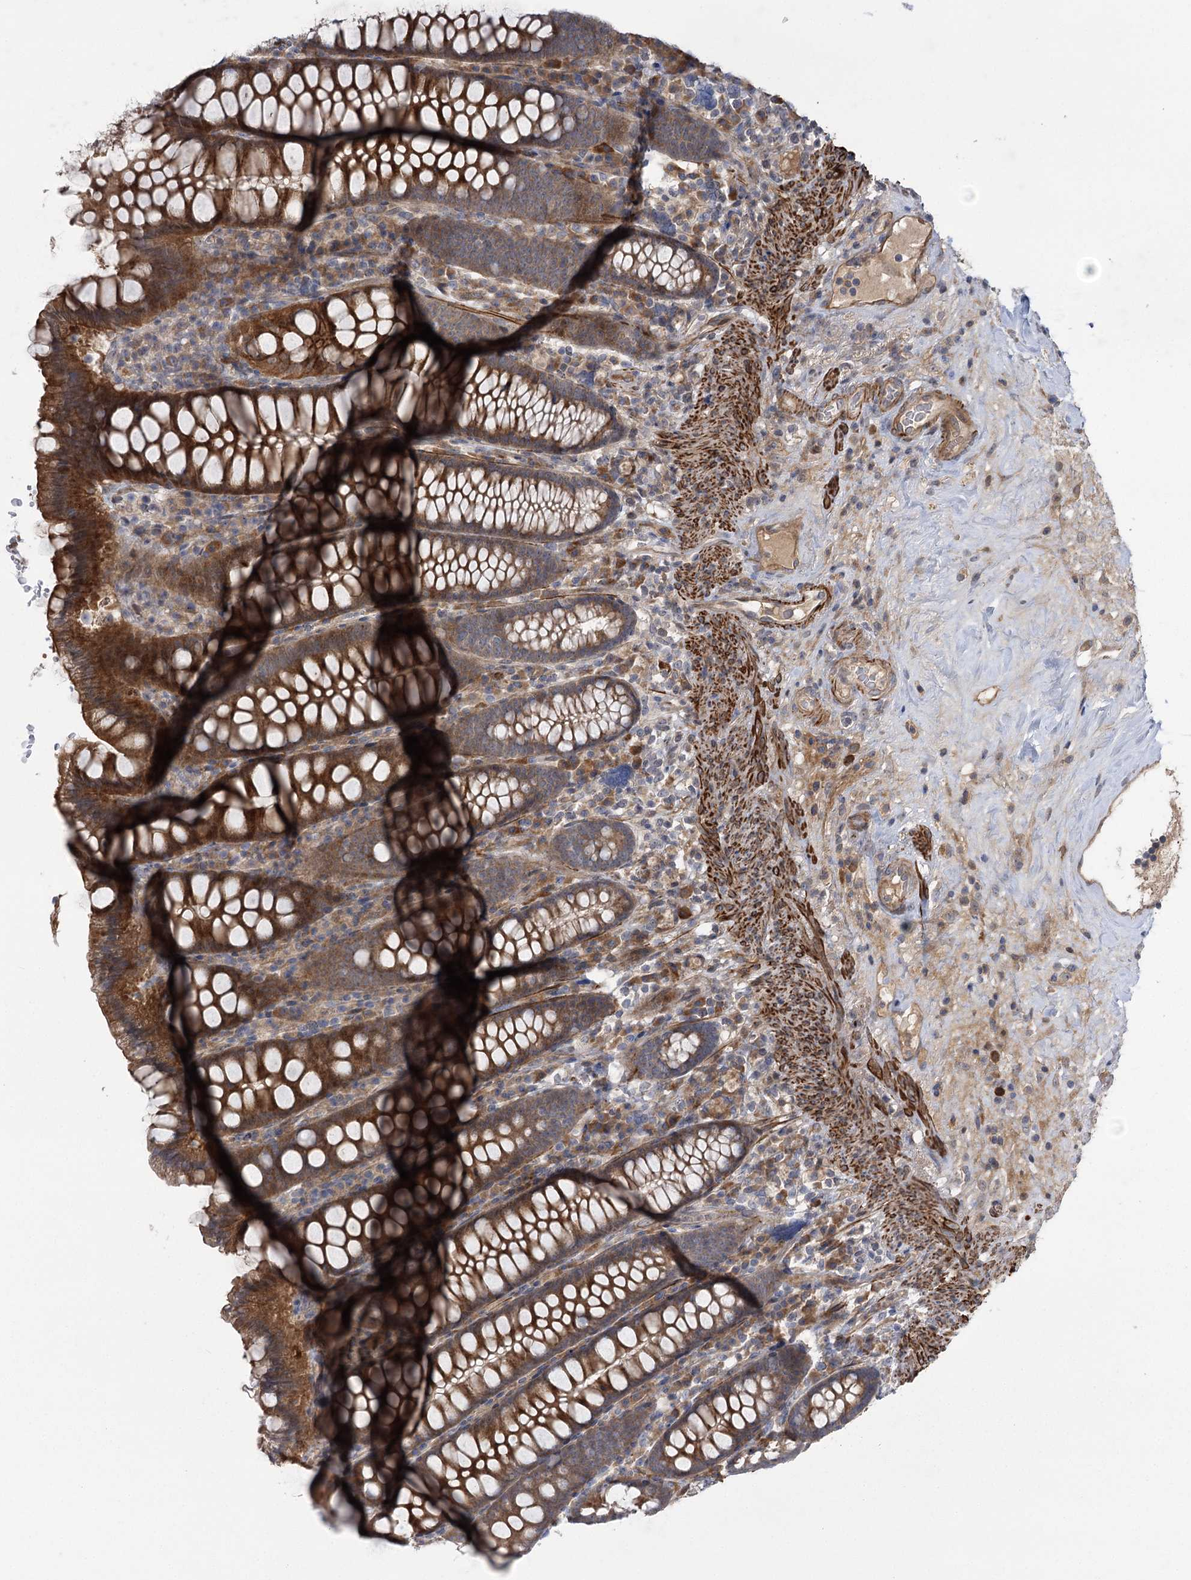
{"staining": {"intensity": "moderate", "quantity": "25%-75%", "location": "cytoplasmic/membranous"}, "tissue": "colon", "cell_type": "Endothelial cells", "image_type": "normal", "snomed": [{"axis": "morphology", "description": "Normal tissue, NOS"}, {"axis": "topography", "description": "Colon"}], "caption": "Immunohistochemistry (DAB) staining of unremarkable colon exhibits moderate cytoplasmic/membranous protein expression in approximately 25%-75% of endothelial cells. (Brightfield microscopy of DAB IHC at high magnification).", "gene": "KCNN2", "patient": {"sex": "female", "age": 79}}